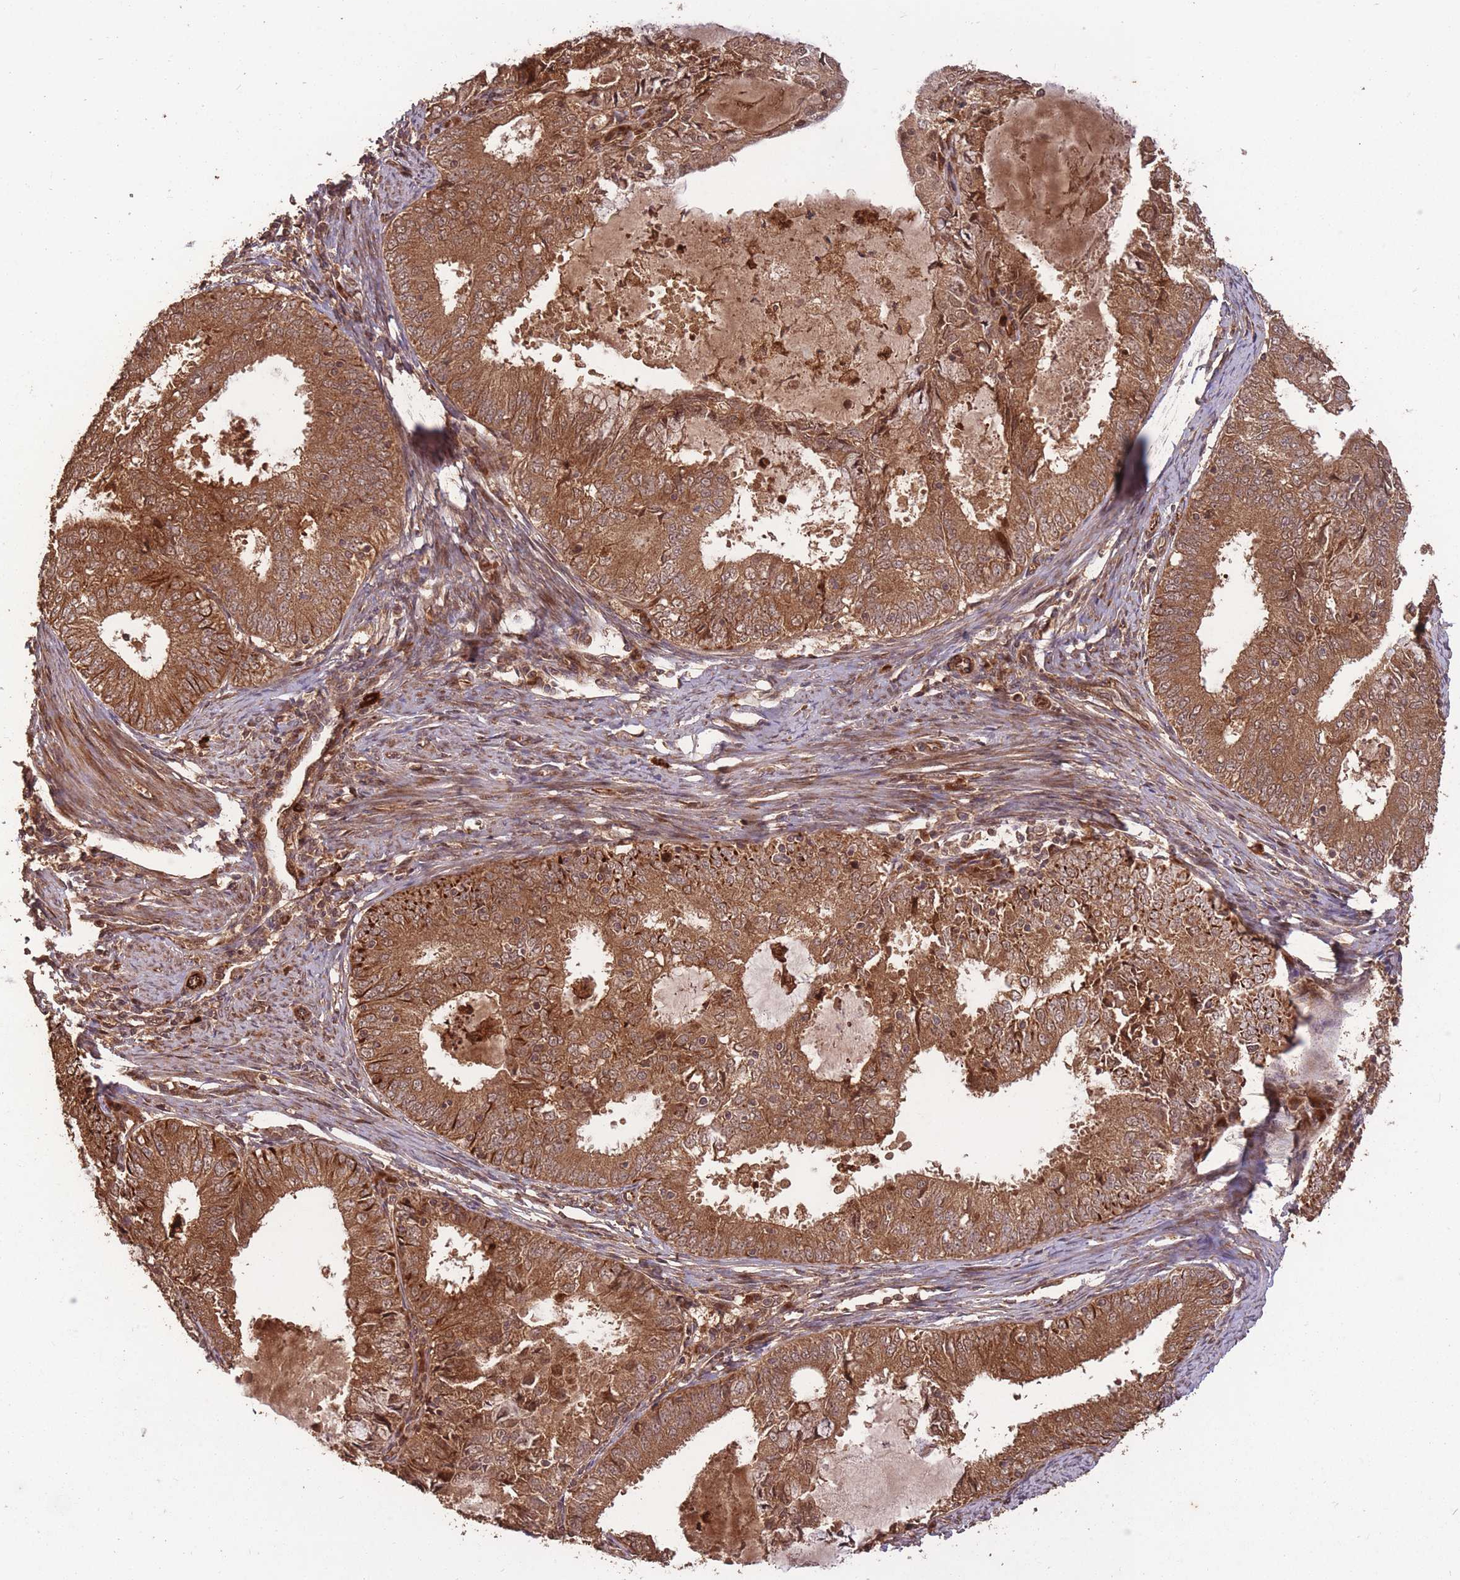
{"staining": {"intensity": "moderate", "quantity": ">75%", "location": "cytoplasmic/membranous"}, "tissue": "endometrial cancer", "cell_type": "Tumor cells", "image_type": "cancer", "snomed": [{"axis": "morphology", "description": "Adenocarcinoma, NOS"}, {"axis": "topography", "description": "Endometrium"}], "caption": "Moderate cytoplasmic/membranous staining is identified in about >75% of tumor cells in adenocarcinoma (endometrial).", "gene": "ERBB3", "patient": {"sex": "female", "age": 57}}